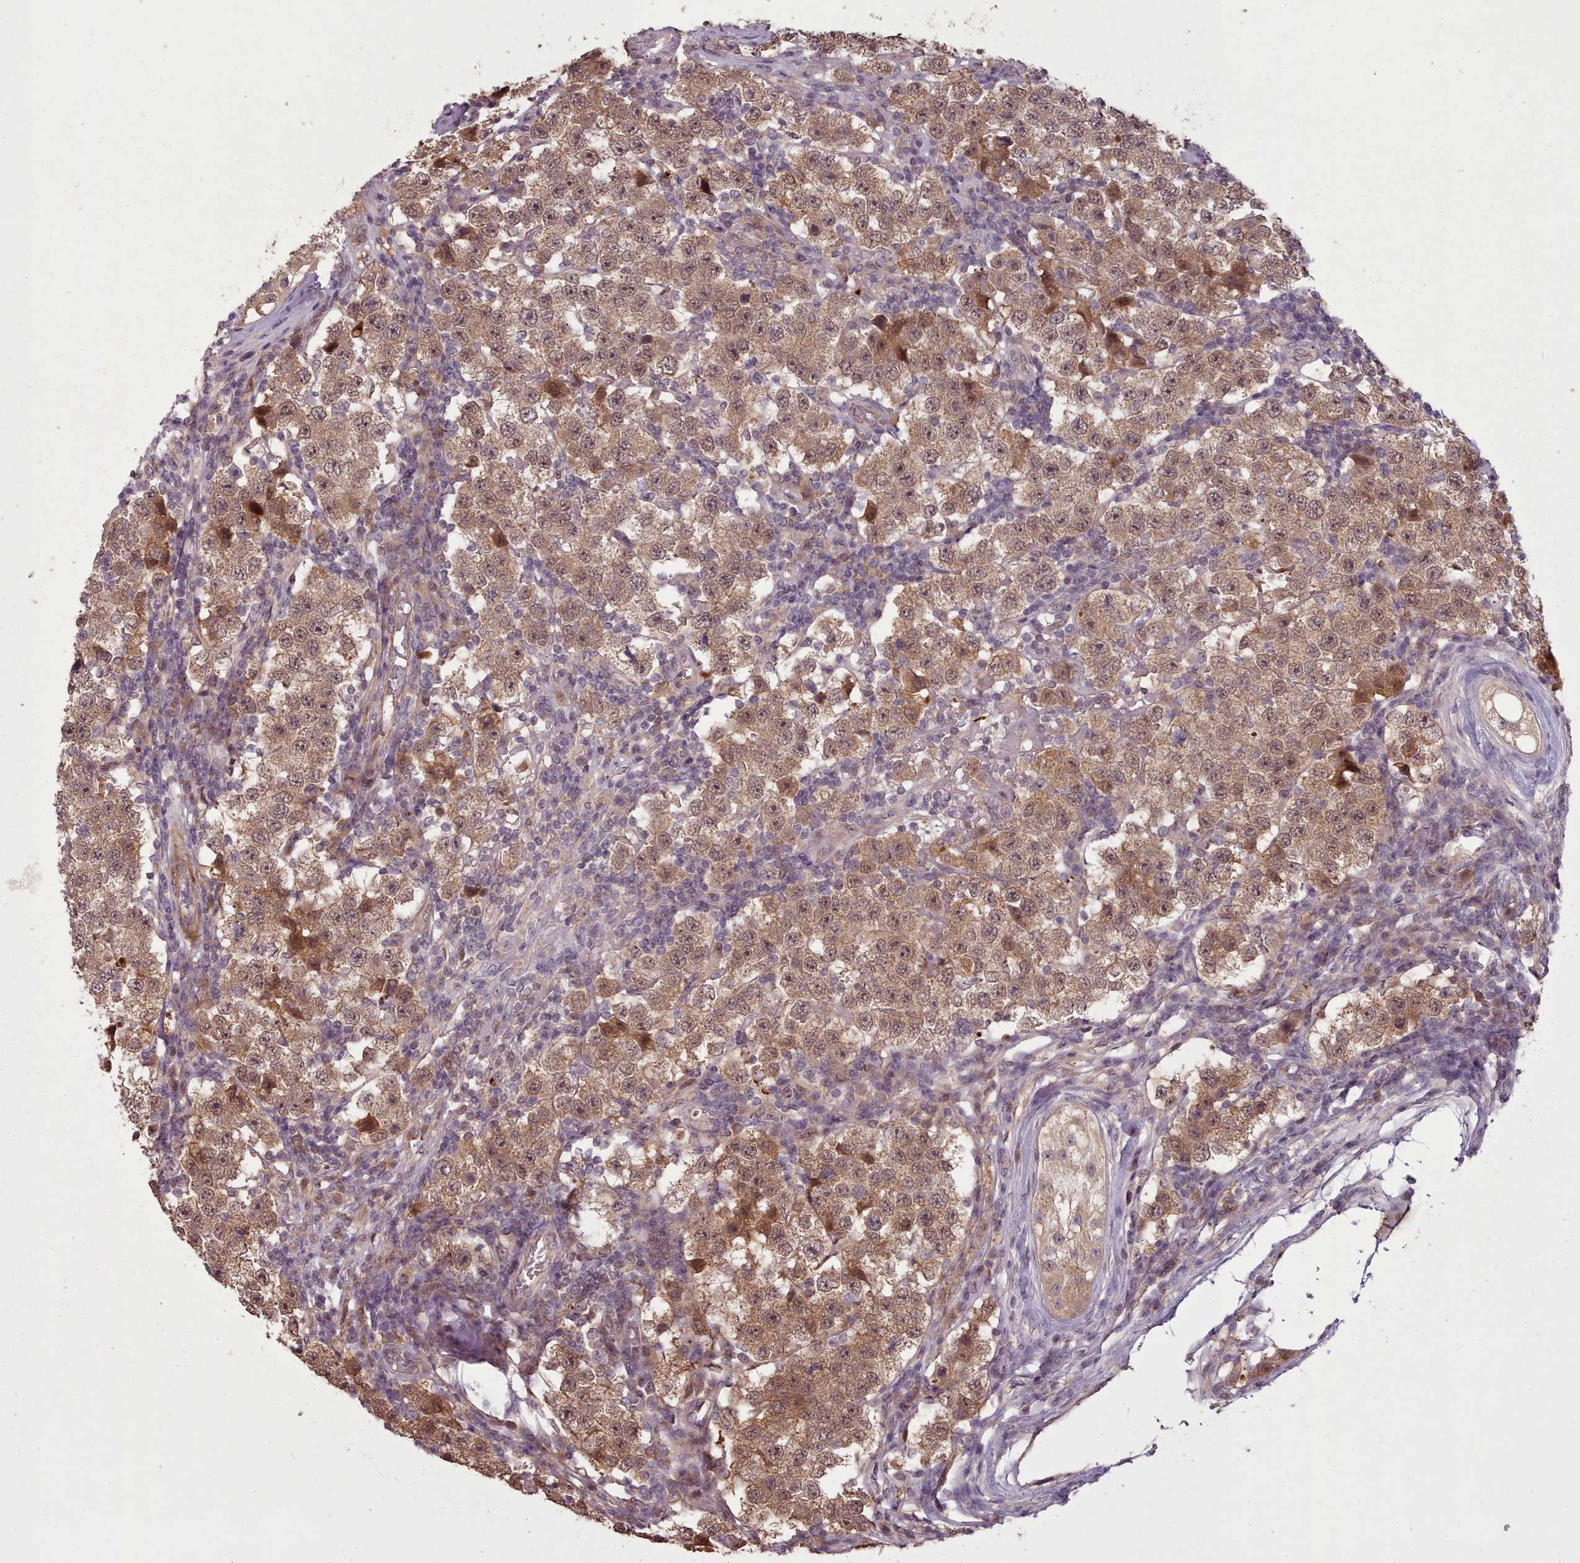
{"staining": {"intensity": "moderate", "quantity": ">75%", "location": "cytoplasmic/membranous,nuclear"}, "tissue": "testis cancer", "cell_type": "Tumor cells", "image_type": "cancer", "snomed": [{"axis": "morphology", "description": "Seminoma, NOS"}, {"axis": "topography", "description": "Testis"}], "caption": "Immunohistochemistry micrograph of testis seminoma stained for a protein (brown), which shows medium levels of moderate cytoplasmic/membranous and nuclear staining in approximately >75% of tumor cells.", "gene": "CDC6", "patient": {"sex": "male", "age": 34}}